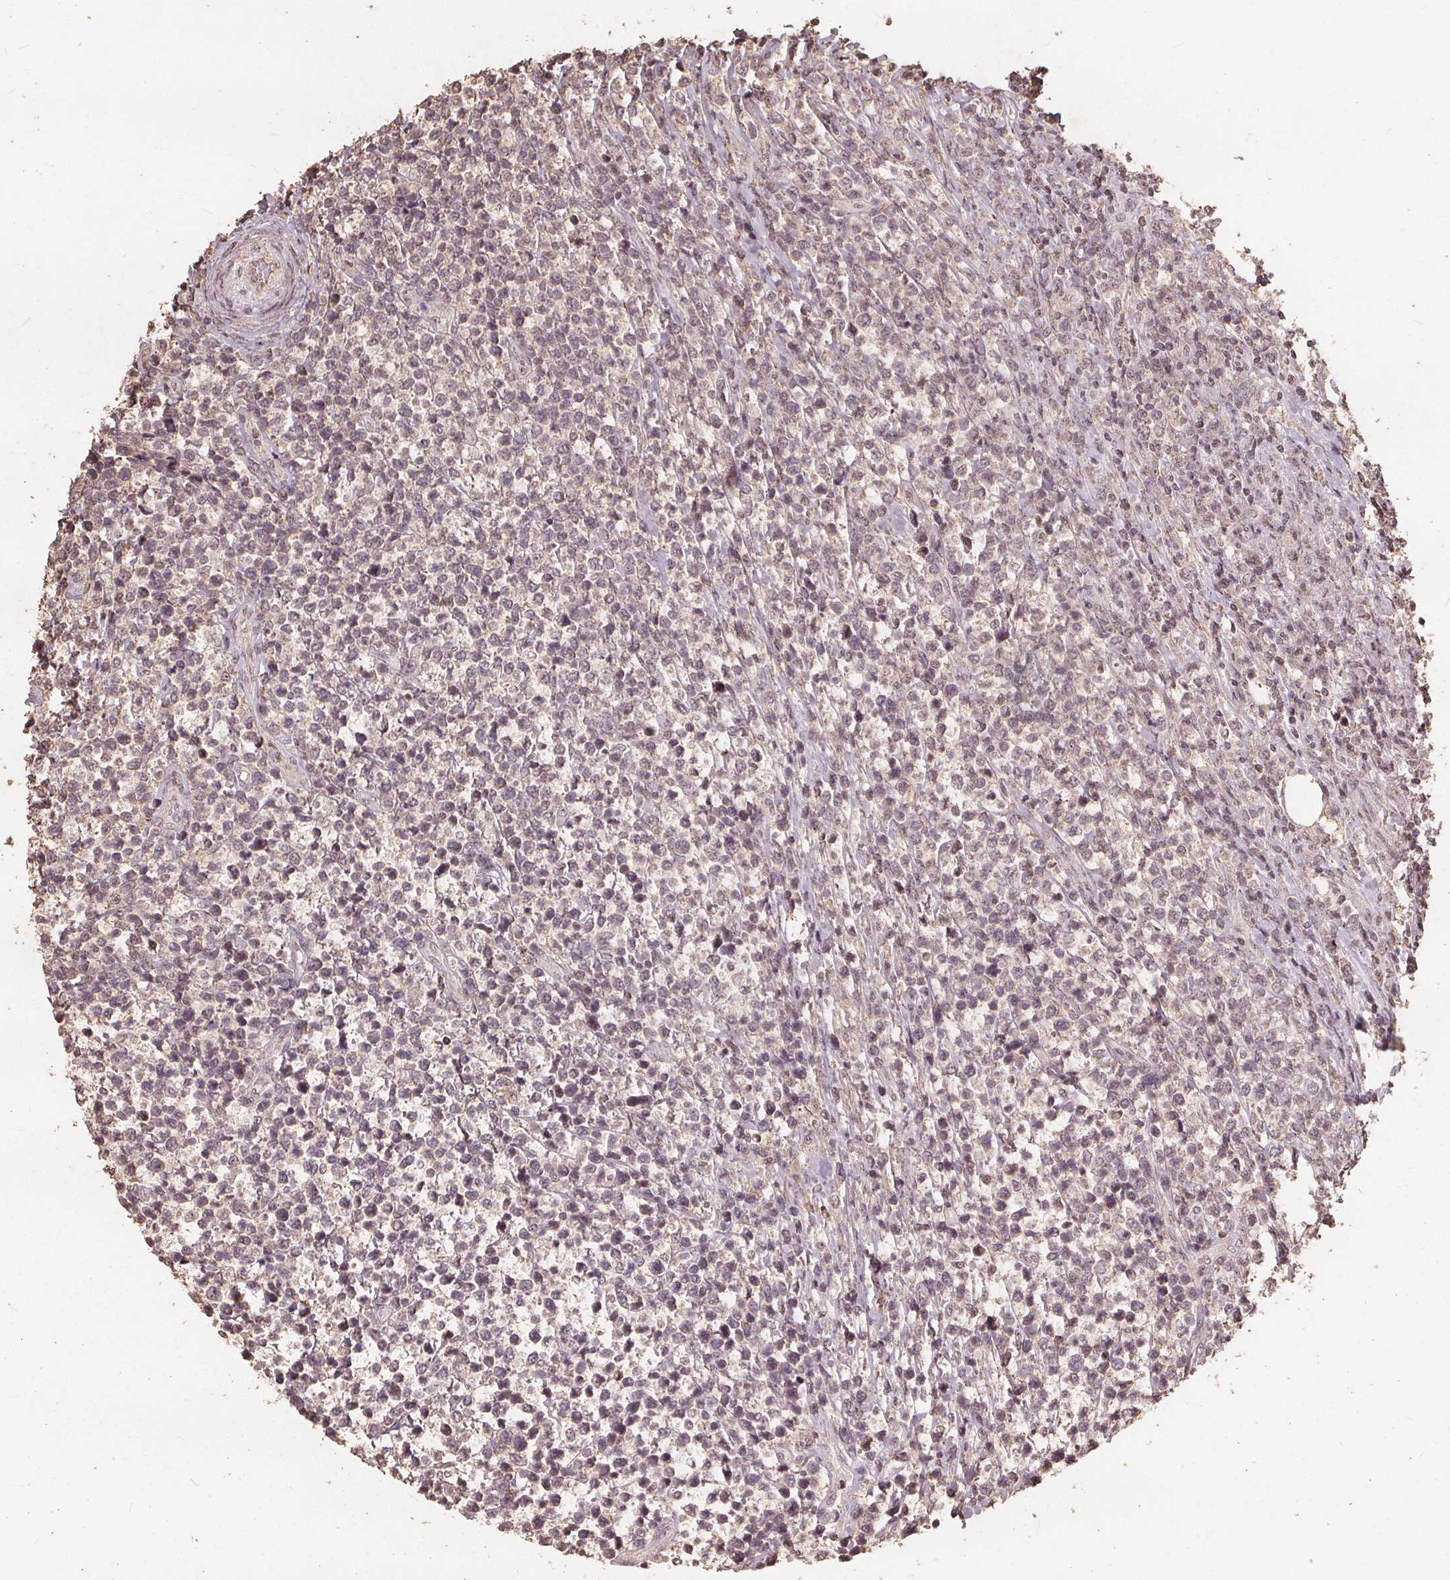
{"staining": {"intensity": "negative", "quantity": "none", "location": "none"}, "tissue": "lymphoma", "cell_type": "Tumor cells", "image_type": "cancer", "snomed": [{"axis": "morphology", "description": "Malignant lymphoma, non-Hodgkin's type, High grade"}, {"axis": "topography", "description": "Soft tissue"}], "caption": "Immunohistochemical staining of human malignant lymphoma, non-Hodgkin's type (high-grade) demonstrates no significant expression in tumor cells.", "gene": "DSG3", "patient": {"sex": "female", "age": 56}}